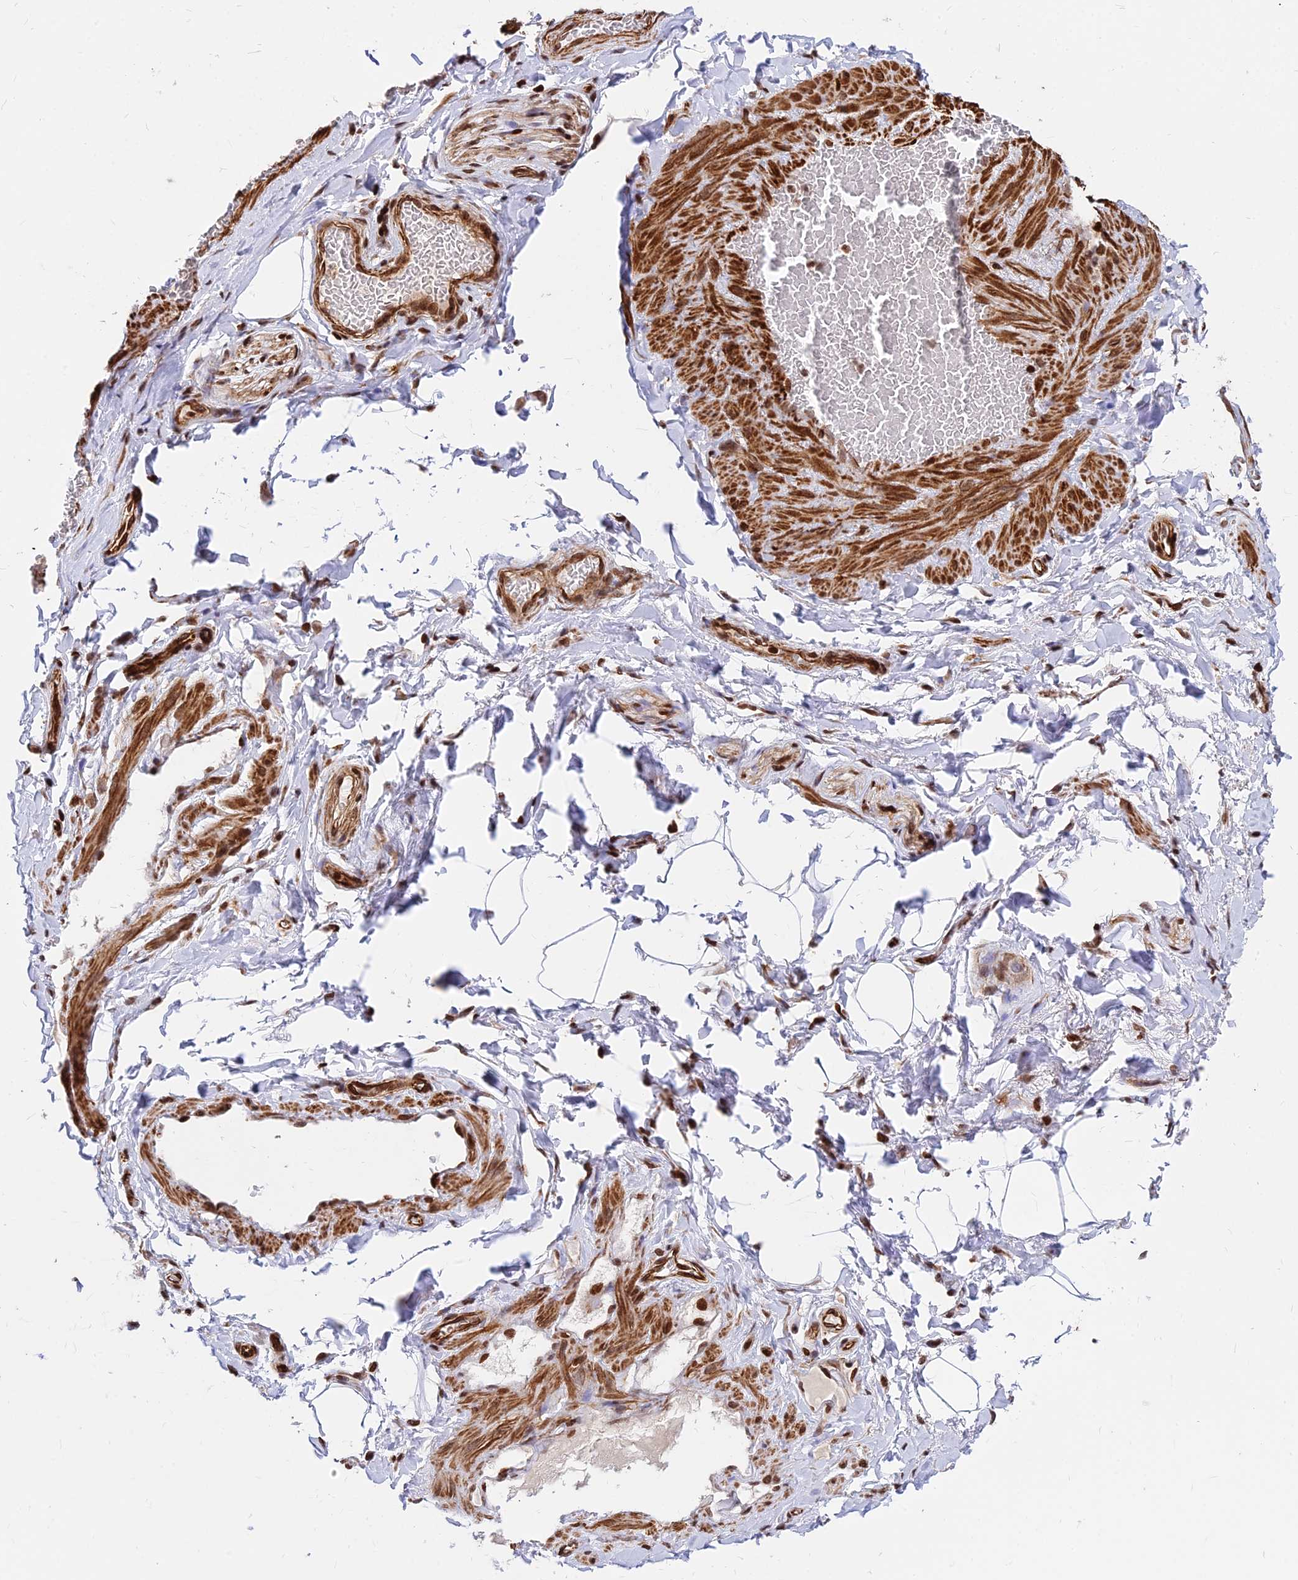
{"staining": {"intensity": "moderate", "quantity": "25%-75%", "location": "nuclear"}, "tissue": "adipose tissue", "cell_type": "Adipocytes", "image_type": "normal", "snomed": [{"axis": "morphology", "description": "Normal tissue, NOS"}, {"axis": "topography", "description": "Soft tissue"}, {"axis": "topography", "description": "Vascular tissue"}], "caption": "High-magnification brightfield microscopy of unremarkable adipose tissue stained with DAB (3,3'-diaminobenzidine) (brown) and counterstained with hematoxylin (blue). adipocytes exhibit moderate nuclear expression is present in approximately25%-75% of cells.", "gene": "NYAP2", "patient": {"sex": "male", "age": 54}}